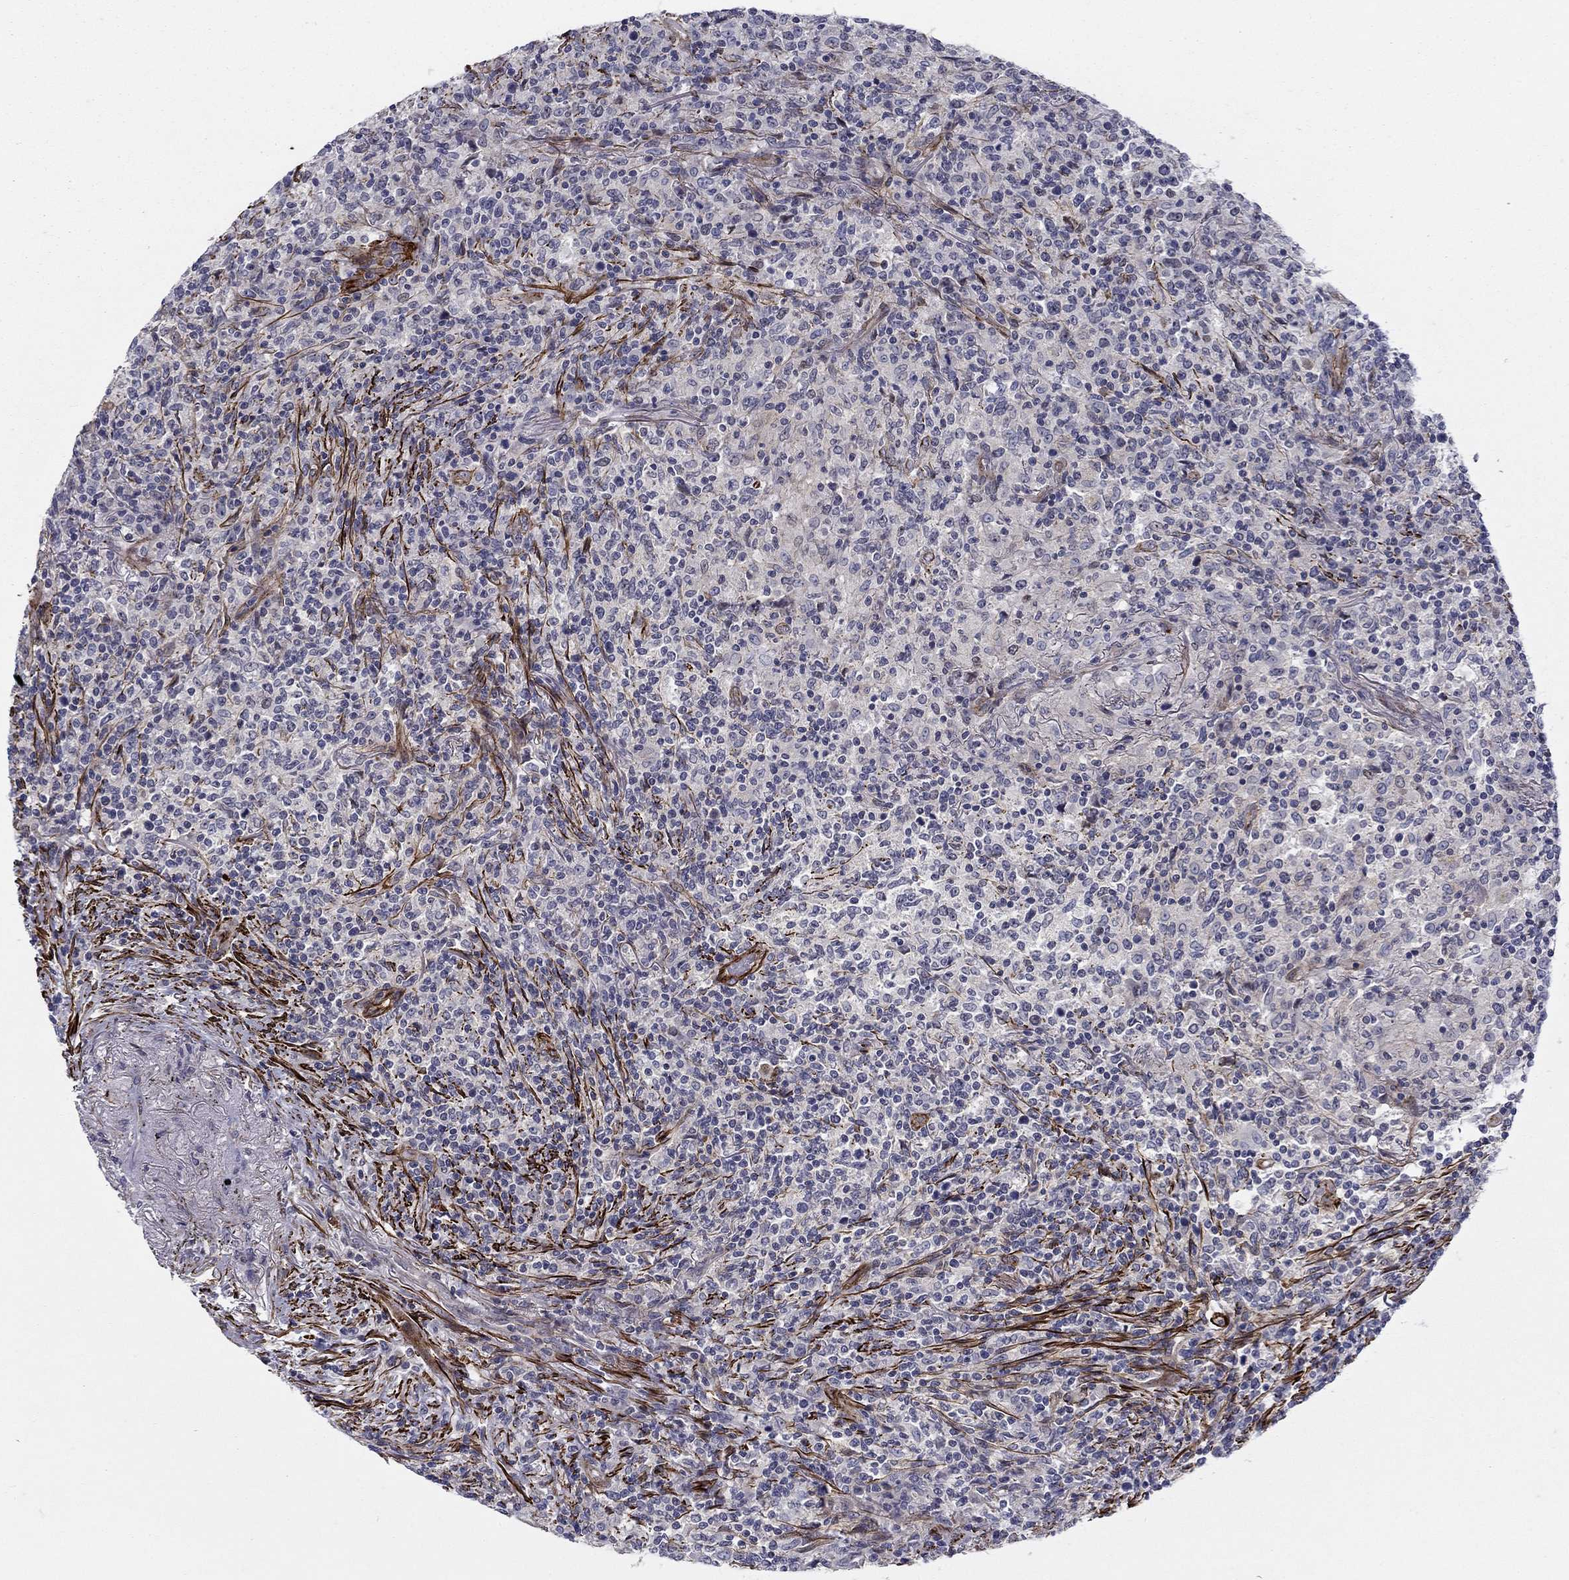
{"staining": {"intensity": "negative", "quantity": "none", "location": "none"}, "tissue": "lymphoma", "cell_type": "Tumor cells", "image_type": "cancer", "snomed": [{"axis": "morphology", "description": "Malignant lymphoma, non-Hodgkin's type, High grade"}, {"axis": "topography", "description": "Lung"}], "caption": "An immunohistochemistry (IHC) histopathology image of lymphoma is shown. There is no staining in tumor cells of lymphoma.", "gene": "KRBA1", "patient": {"sex": "male", "age": 79}}